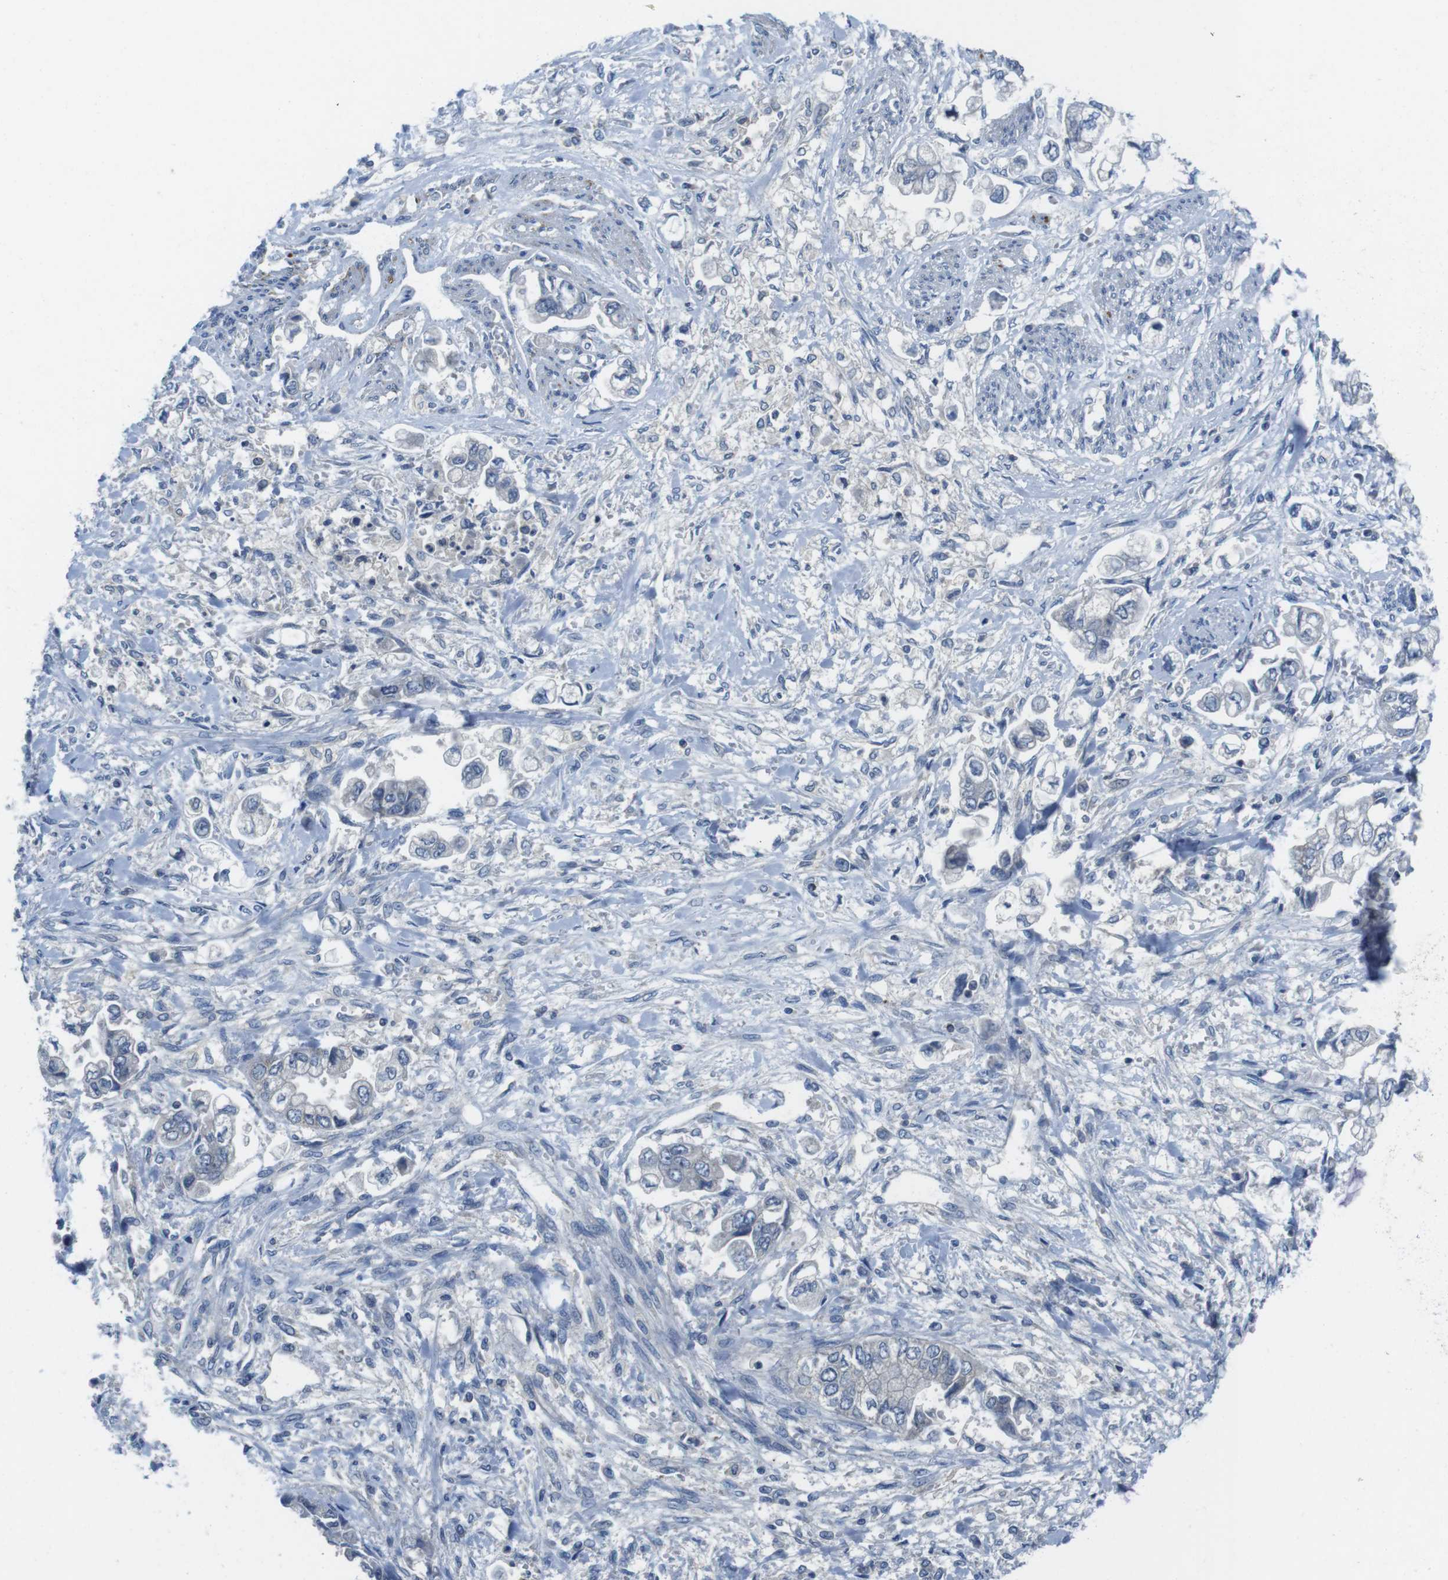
{"staining": {"intensity": "negative", "quantity": "none", "location": "none"}, "tissue": "stomach cancer", "cell_type": "Tumor cells", "image_type": "cancer", "snomed": [{"axis": "morphology", "description": "Normal tissue, NOS"}, {"axis": "morphology", "description": "Adenocarcinoma, NOS"}, {"axis": "topography", "description": "Stomach"}], "caption": "An immunohistochemistry (IHC) micrograph of stomach cancer (adenocarcinoma) is shown. There is no staining in tumor cells of stomach cancer (adenocarcinoma).", "gene": "PIK3CD", "patient": {"sex": "male", "age": 62}}